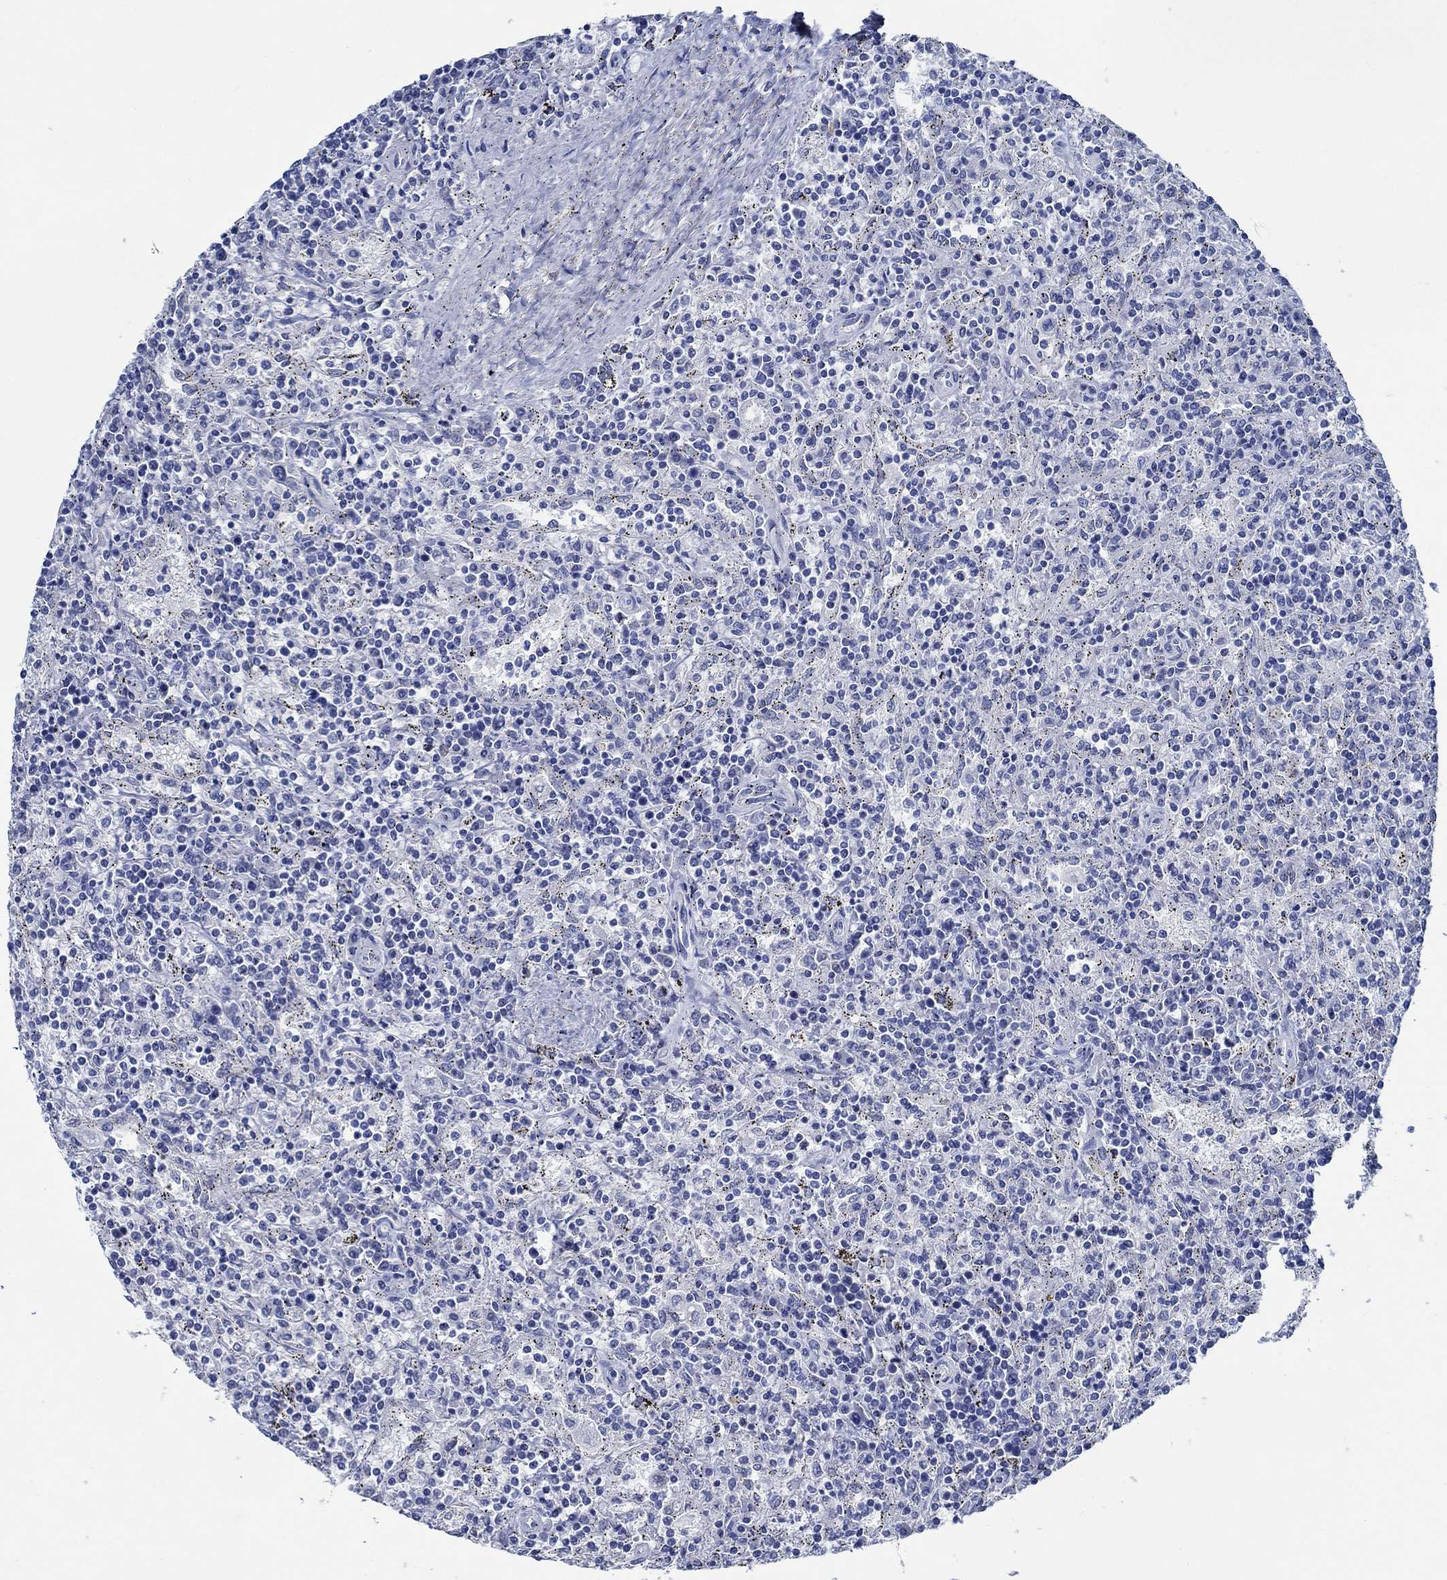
{"staining": {"intensity": "negative", "quantity": "none", "location": "none"}, "tissue": "lymphoma", "cell_type": "Tumor cells", "image_type": "cancer", "snomed": [{"axis": "morphology", "description": "Malignant lymphoma, non-Hodgkin's type, Low grade"}, {"axis": "topography", "description": "Spleen"}], "caption": "Immunohistochemistry photomicrograph of human lymphoma stained for a protein (brown), which displays no expression in tumor cells.", "gene": "SVEP1", "patient": {"sex": "male", "age": 62}}